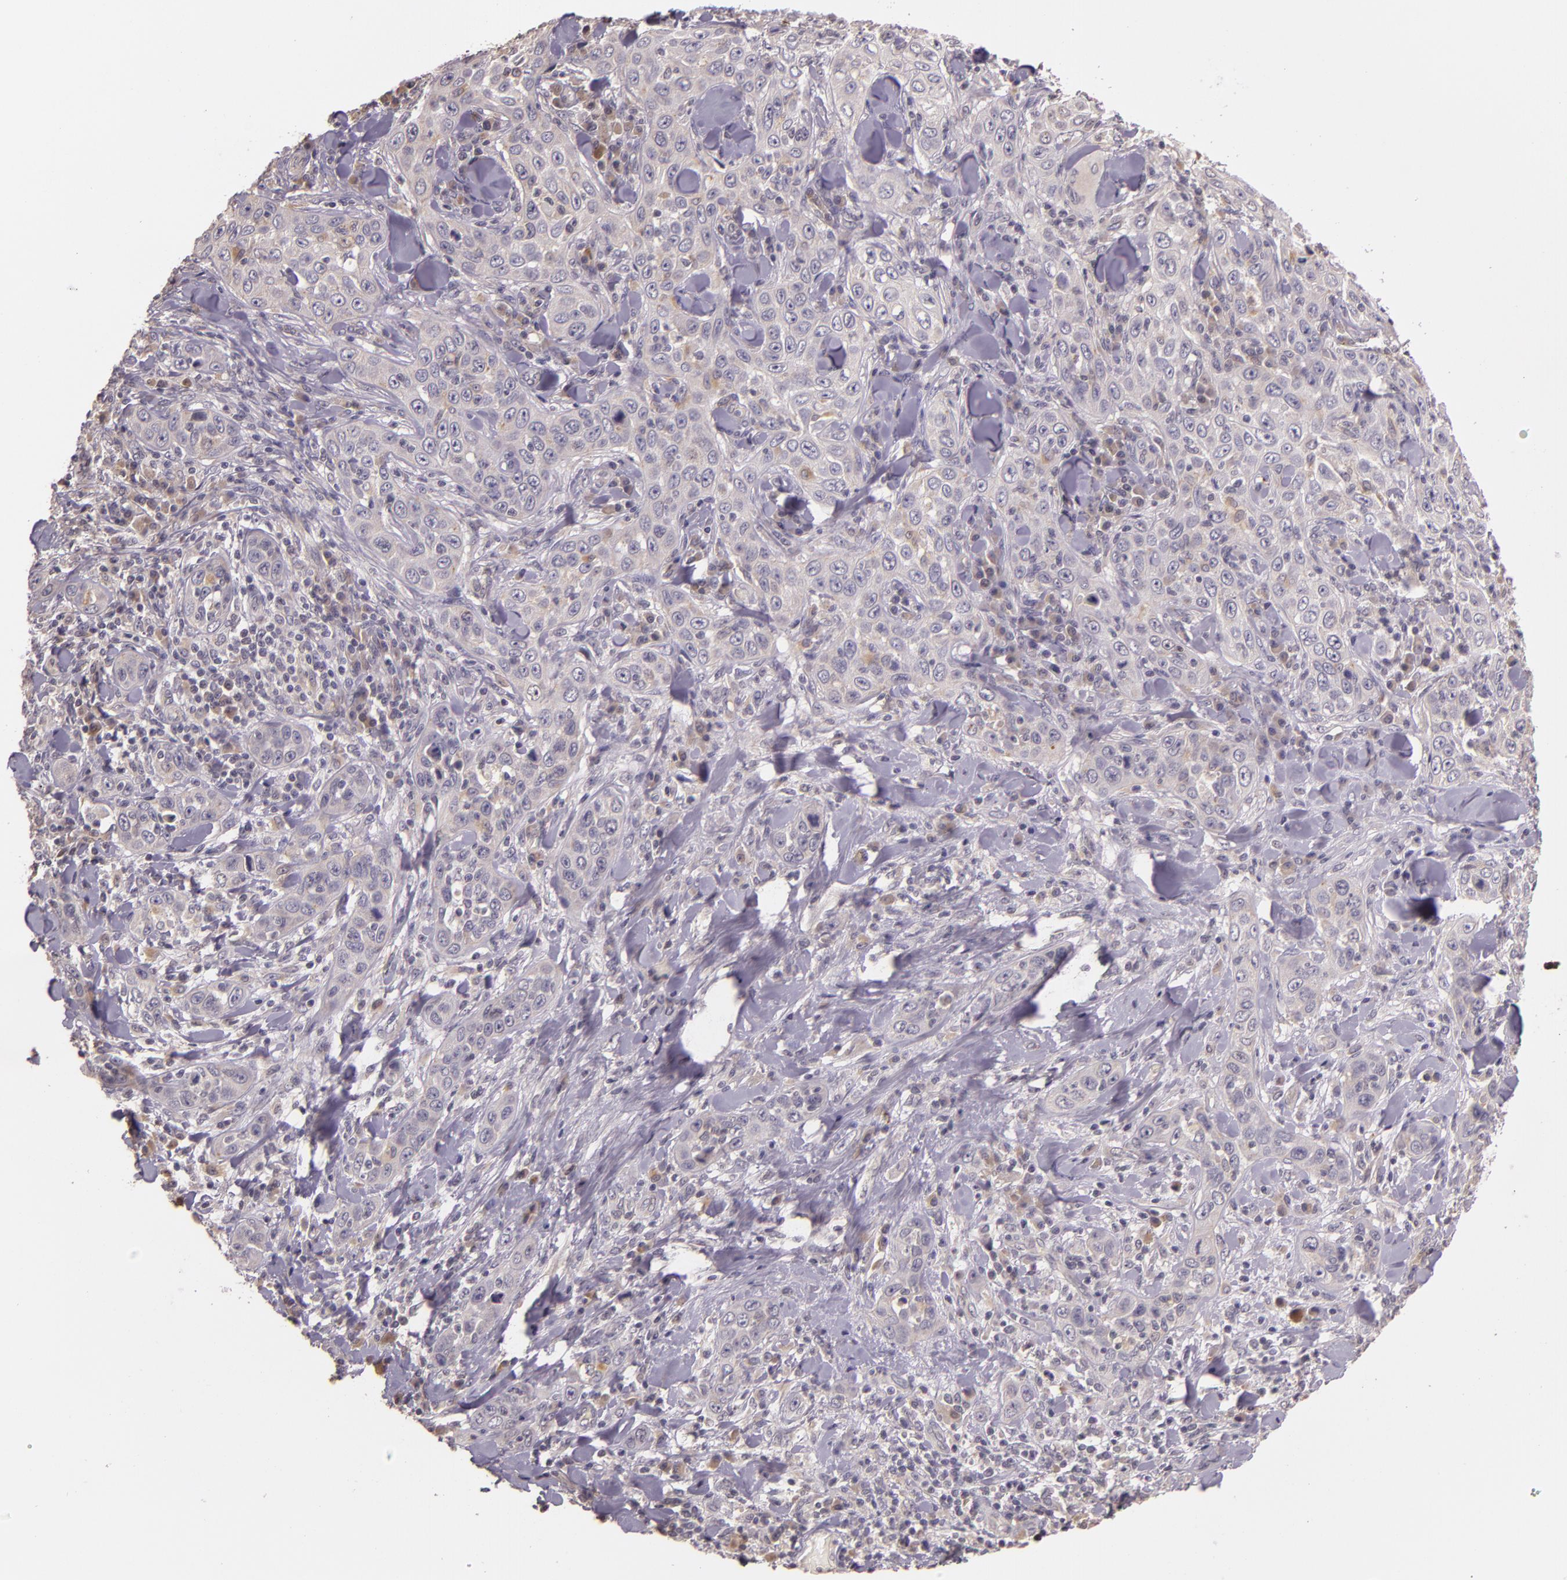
{"staining": {"intensity": "weak", "quantity": "<25%", "location": "cytoplasmic/membranous"}, "tissue": "skin cancer", "cell_type": "Tumor cells", "image_type": "cancer", "snomed": [{"axis": "morphology", "description": "Squamous cell carcinoma, NOS"}, {"axis": "topography", "description": "Skin"}], "caption": "A high-resolution histopathology image shows IHC staining of squamous cell carcinoma (skin), which exhibits no significant positivity in tumor cells.", "gene": "ARMH4", "patient": {"sex": "male", "age": 84}}